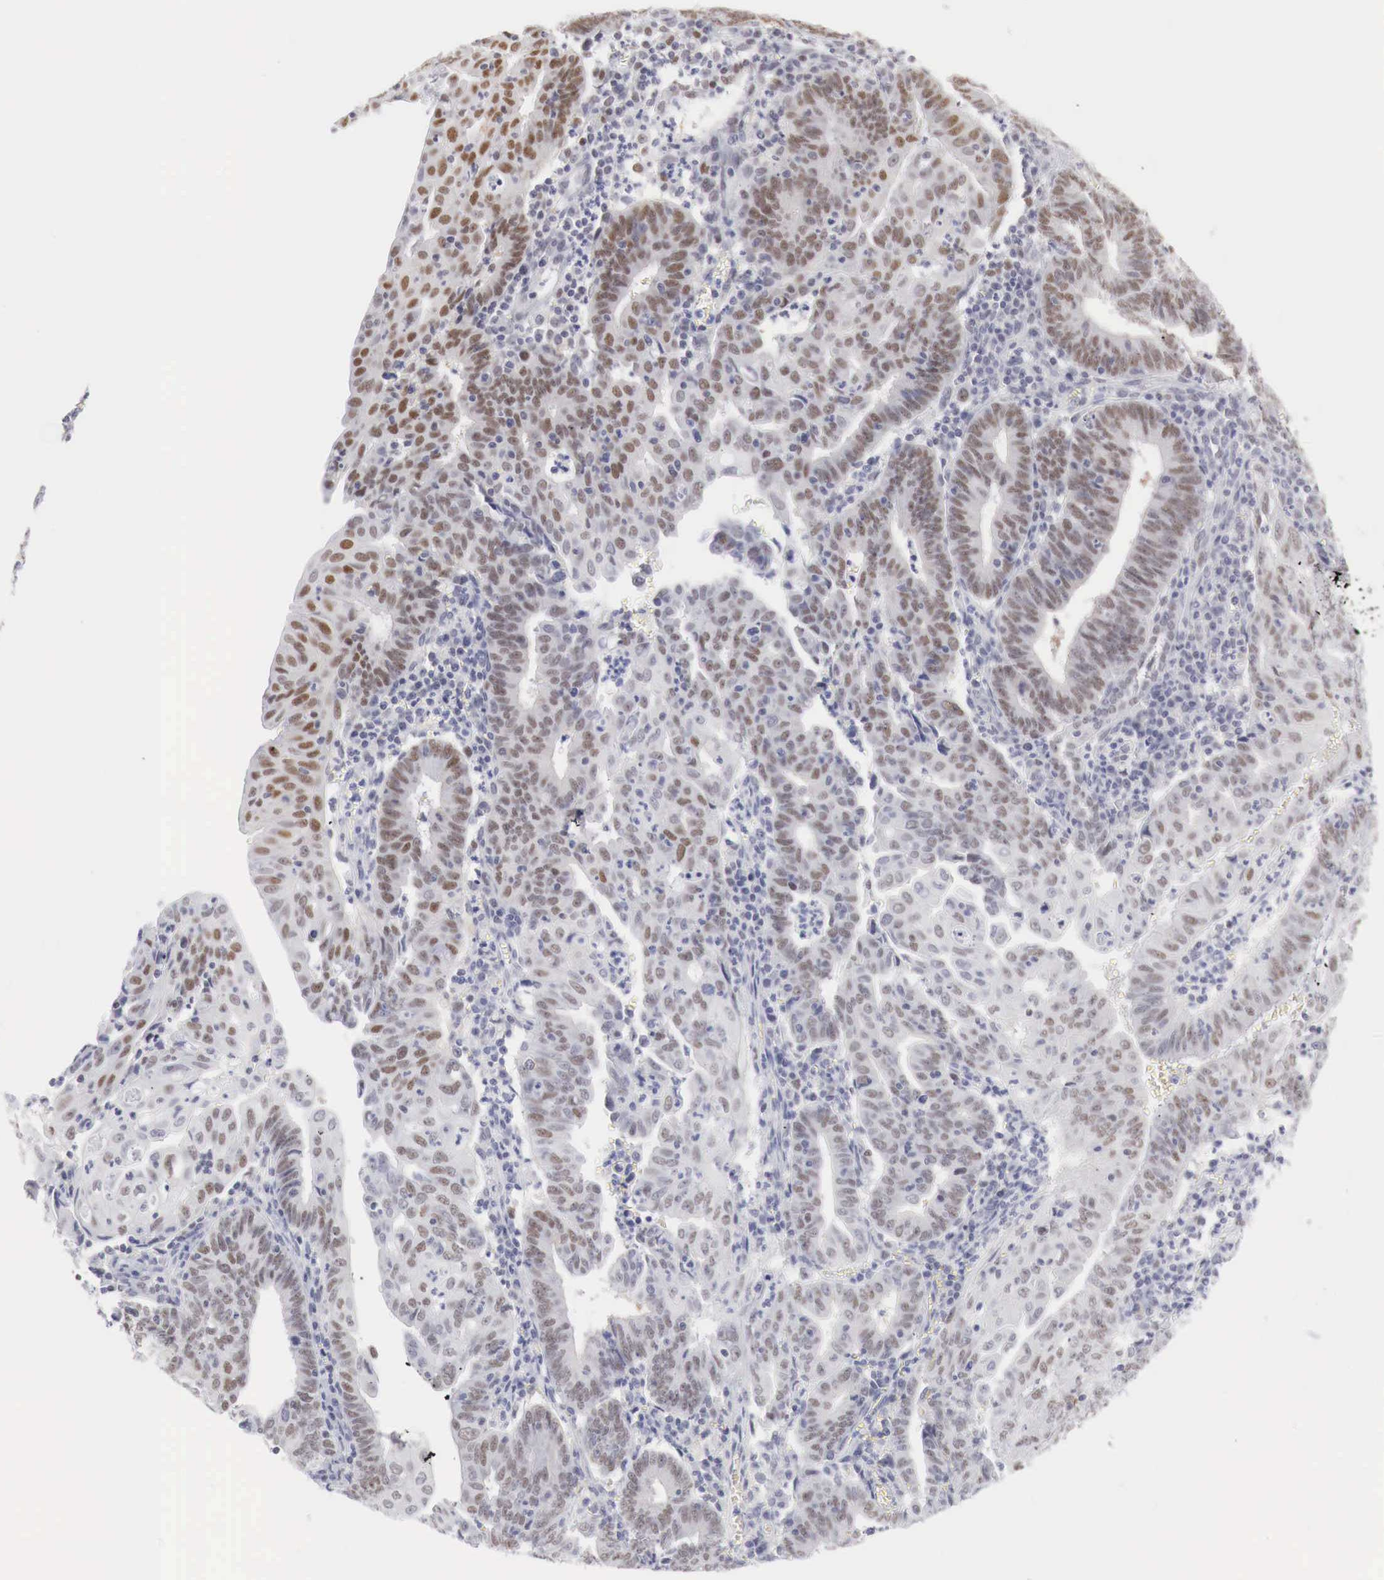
{"staining": {"intensity": "moderate", "quantity": ">75%", "location": "nuclear"}, "tissue": "endometrial cancer", "cell_type": "Tumor cells", "image_type": "cancer", "snomed": [{"axis": "morphology", "description": "Adenocarcinoma, NOS"}, {"axis": "topography", "description": "Endometrium"}], "caption": "This micrograph demonstrates endometrial cancer stained with immunohistochemistry to label a protein in brown. The nuclear of tumor cells show moderate positivity for the protein. Nuclei are counter-stained blue.", "gene": "FOXP2", "patient": {"sex": "female", "age": 60}}